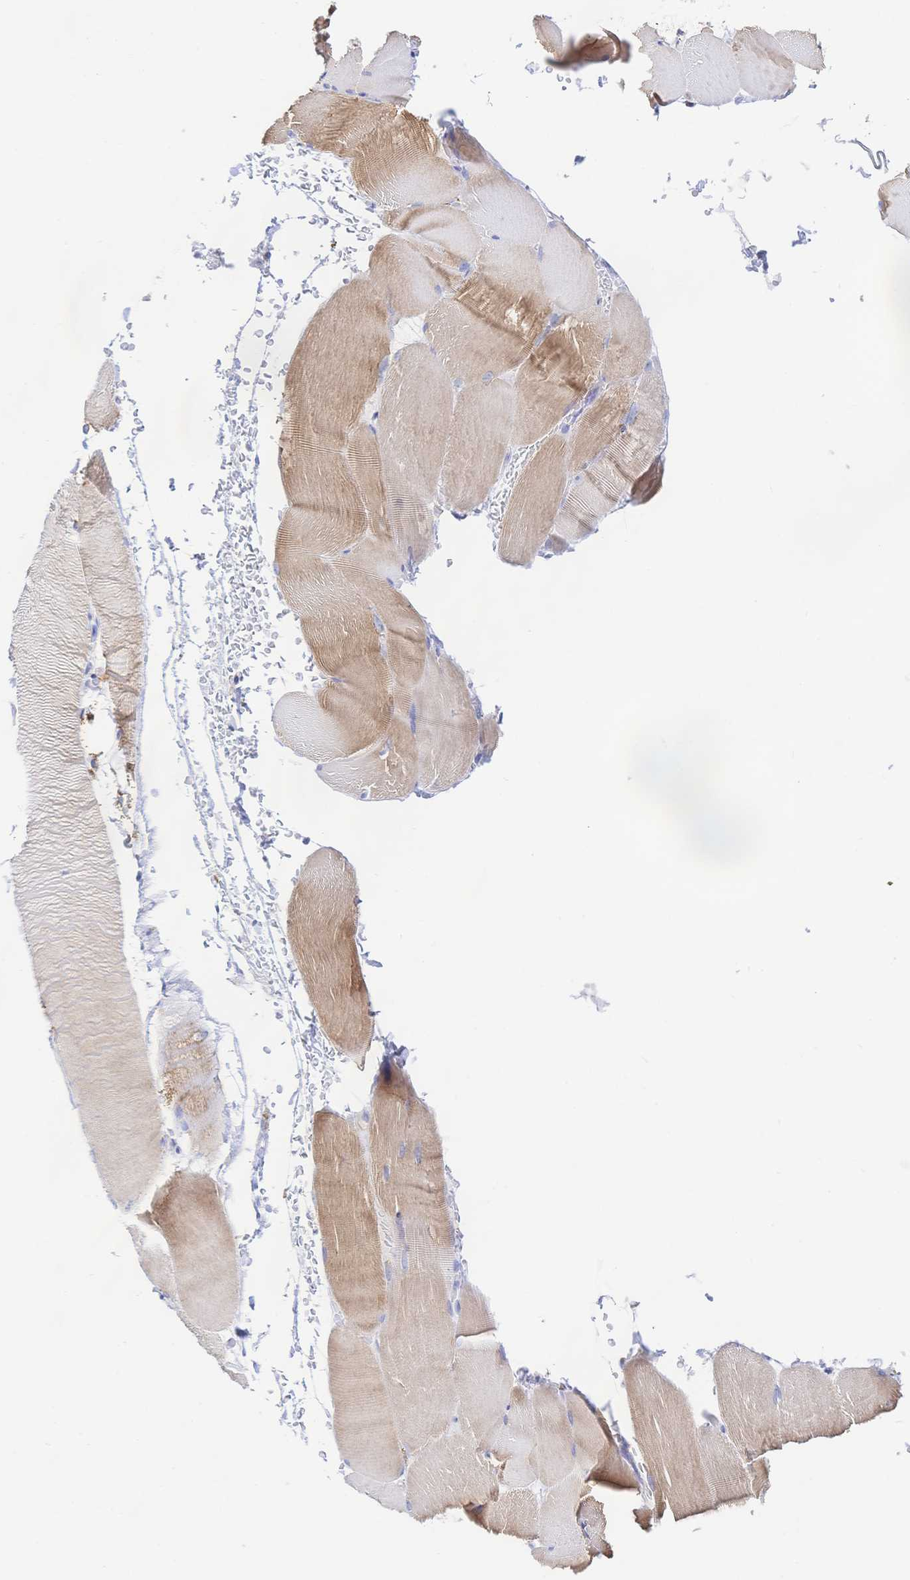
{"staining": {"intensity": "weak", "quantity": "25%-75%", "location": "cytoplasmic/membranous"}, "tissue": "skeletal muscle", "cell_type": "Myocytes", "image_type": "normal", "snomed": [{"axis": "morphology", "description": "Normal tissue, NOS"}, {"axis": "topography", "description": "Skeletal muscle"}], "caption": "Skeletal muscle stained with IHC displays weak cytoplasmic/membranous staining in approximately 25%-75% of myocytes.", "gene": "SYNGR4", "patient": {"sex": "female", "age": 37}}